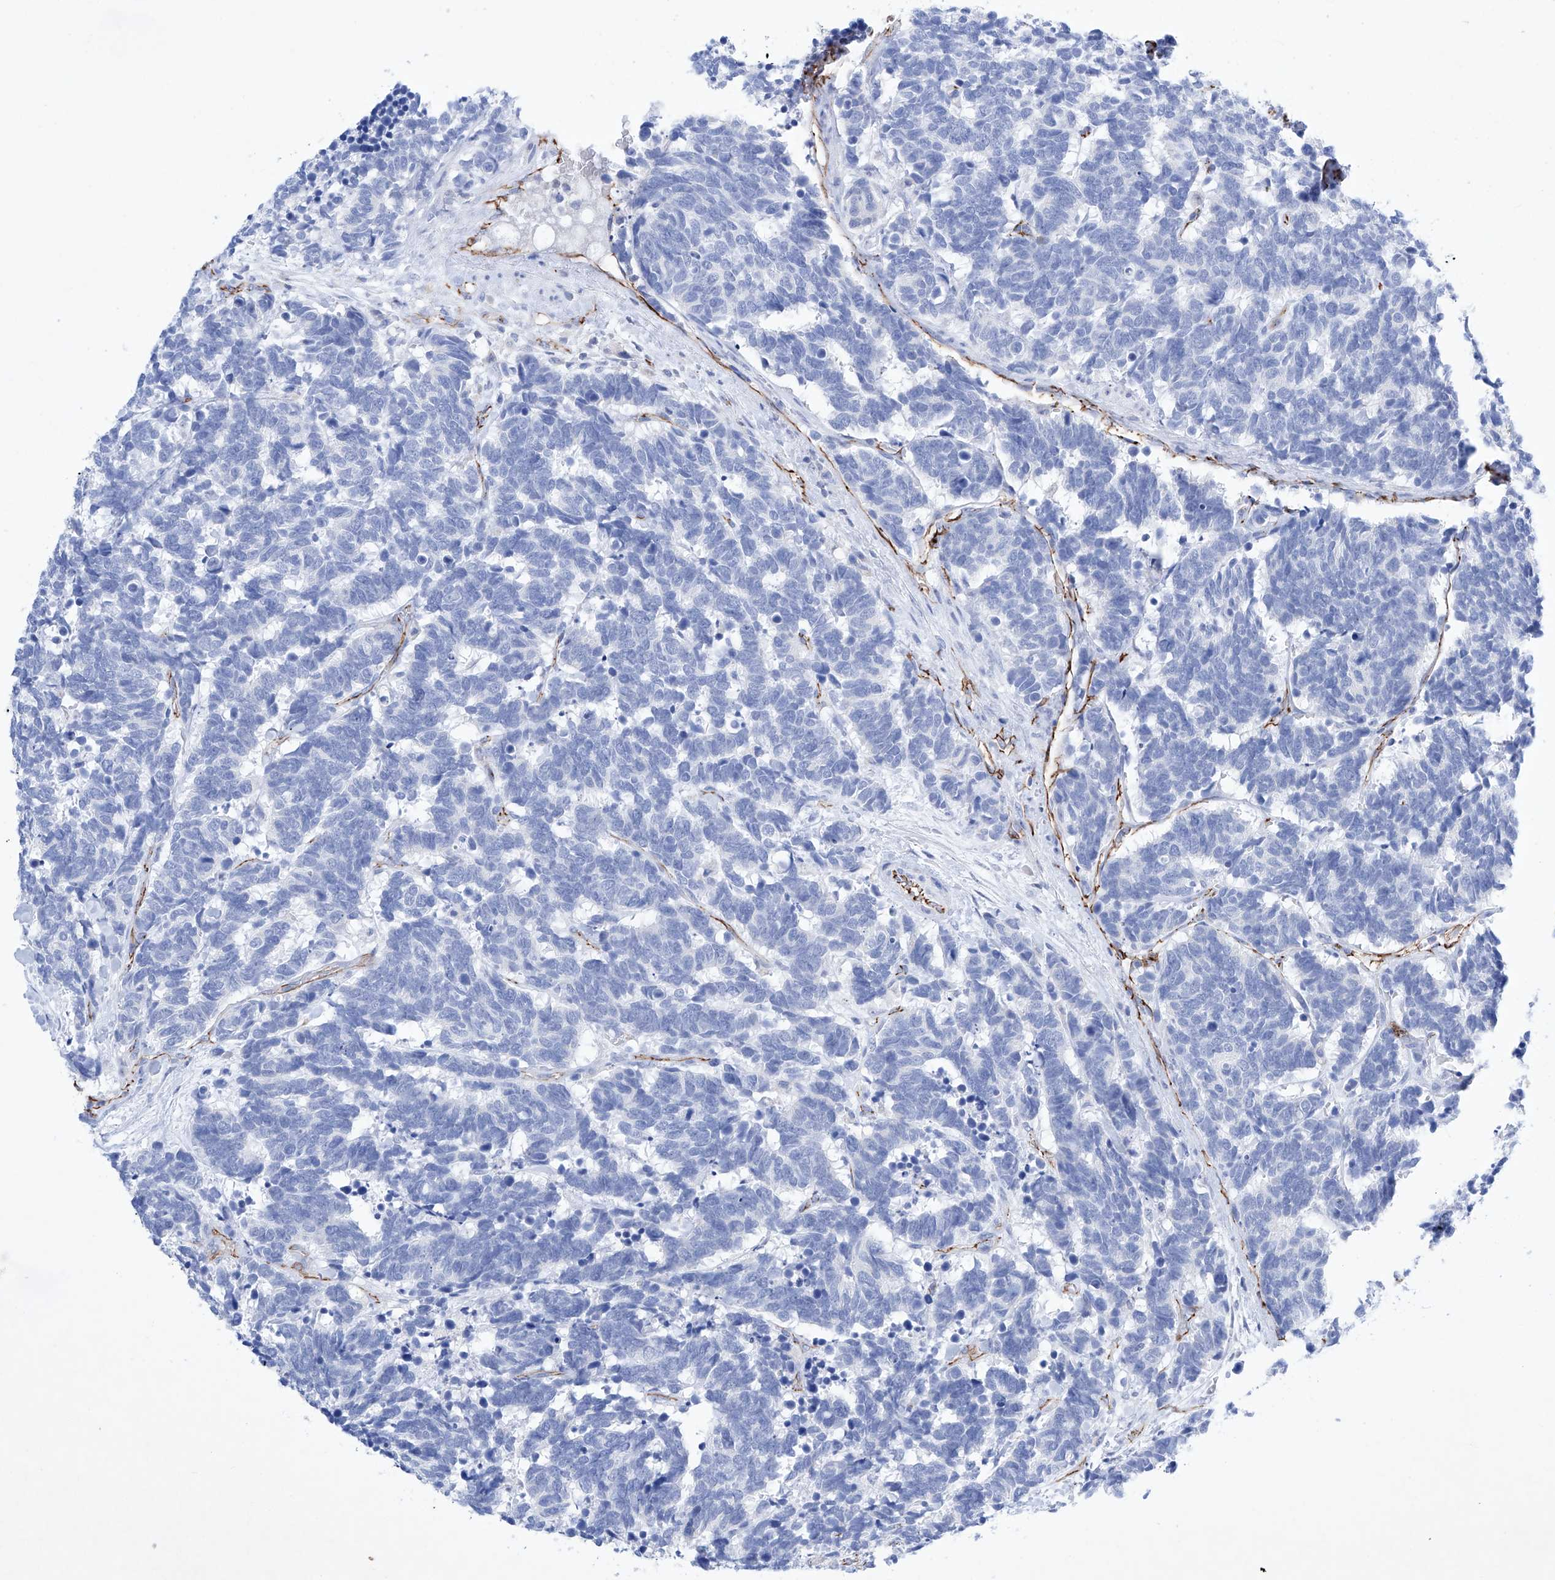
{"staining": {"intensity": "negative", "quantity": "none", "location": "none"}, "tissue": "carcinoid", "cell_type": "Tumor cells", "image_type": "cancer", "snomed": [{"axis": "morphology", "description": "Carcinoma, NOS"}, {"axis": "morphology", "description": "Carcinoid, malignant, NOS"}, {"axis": "topography", "description": "Urinary bladder"}], "caption": "This is an immunohistochemistry (IHC) image of human carcinoma. There is no expression in tumor cells.", "gene": "ETV7", "patient": {"sex": "male", "age": 57}}